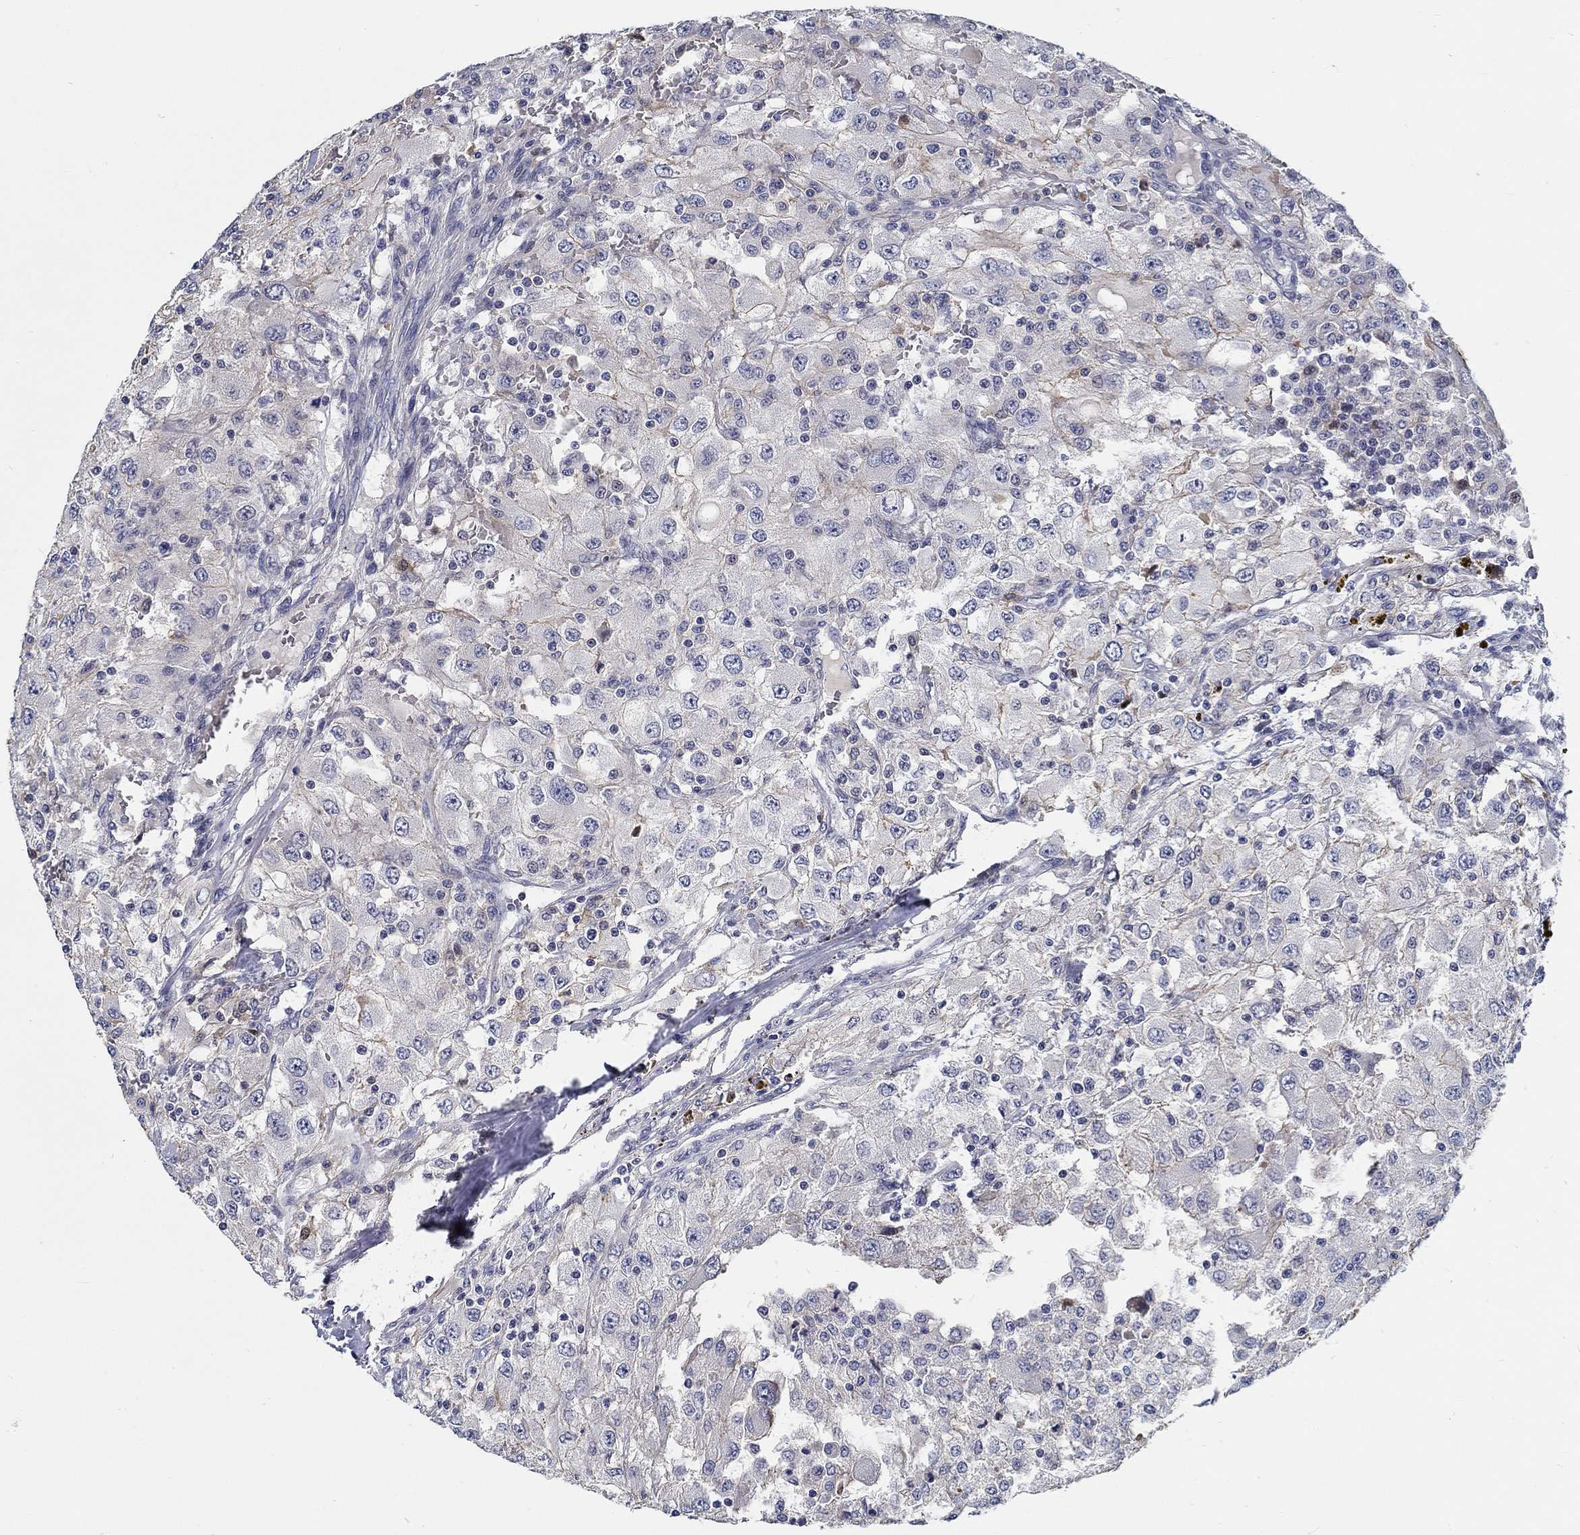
{"staining": {"intensity": "weak", "quantity": "<25%", "location": "cytoplasmic/membranous"}, "tissue": "renal cancer", "cell_type": "Tumor cells", "image_type": "cancer", "snomed": [{"axis": "morphology", "description": "Adenocarcinoma, NOS"}, {"axis": "topography", "description": "Kidney"}], "caption": "Renal cancer (adenocarcinoma) was stained to show a protein in brown. There is no significant staining in tumor cells. (DAB immunohistochemistry, high magnification).", "gene": "MYBPC1", "patient": {"sex": "female", "age": 67}}